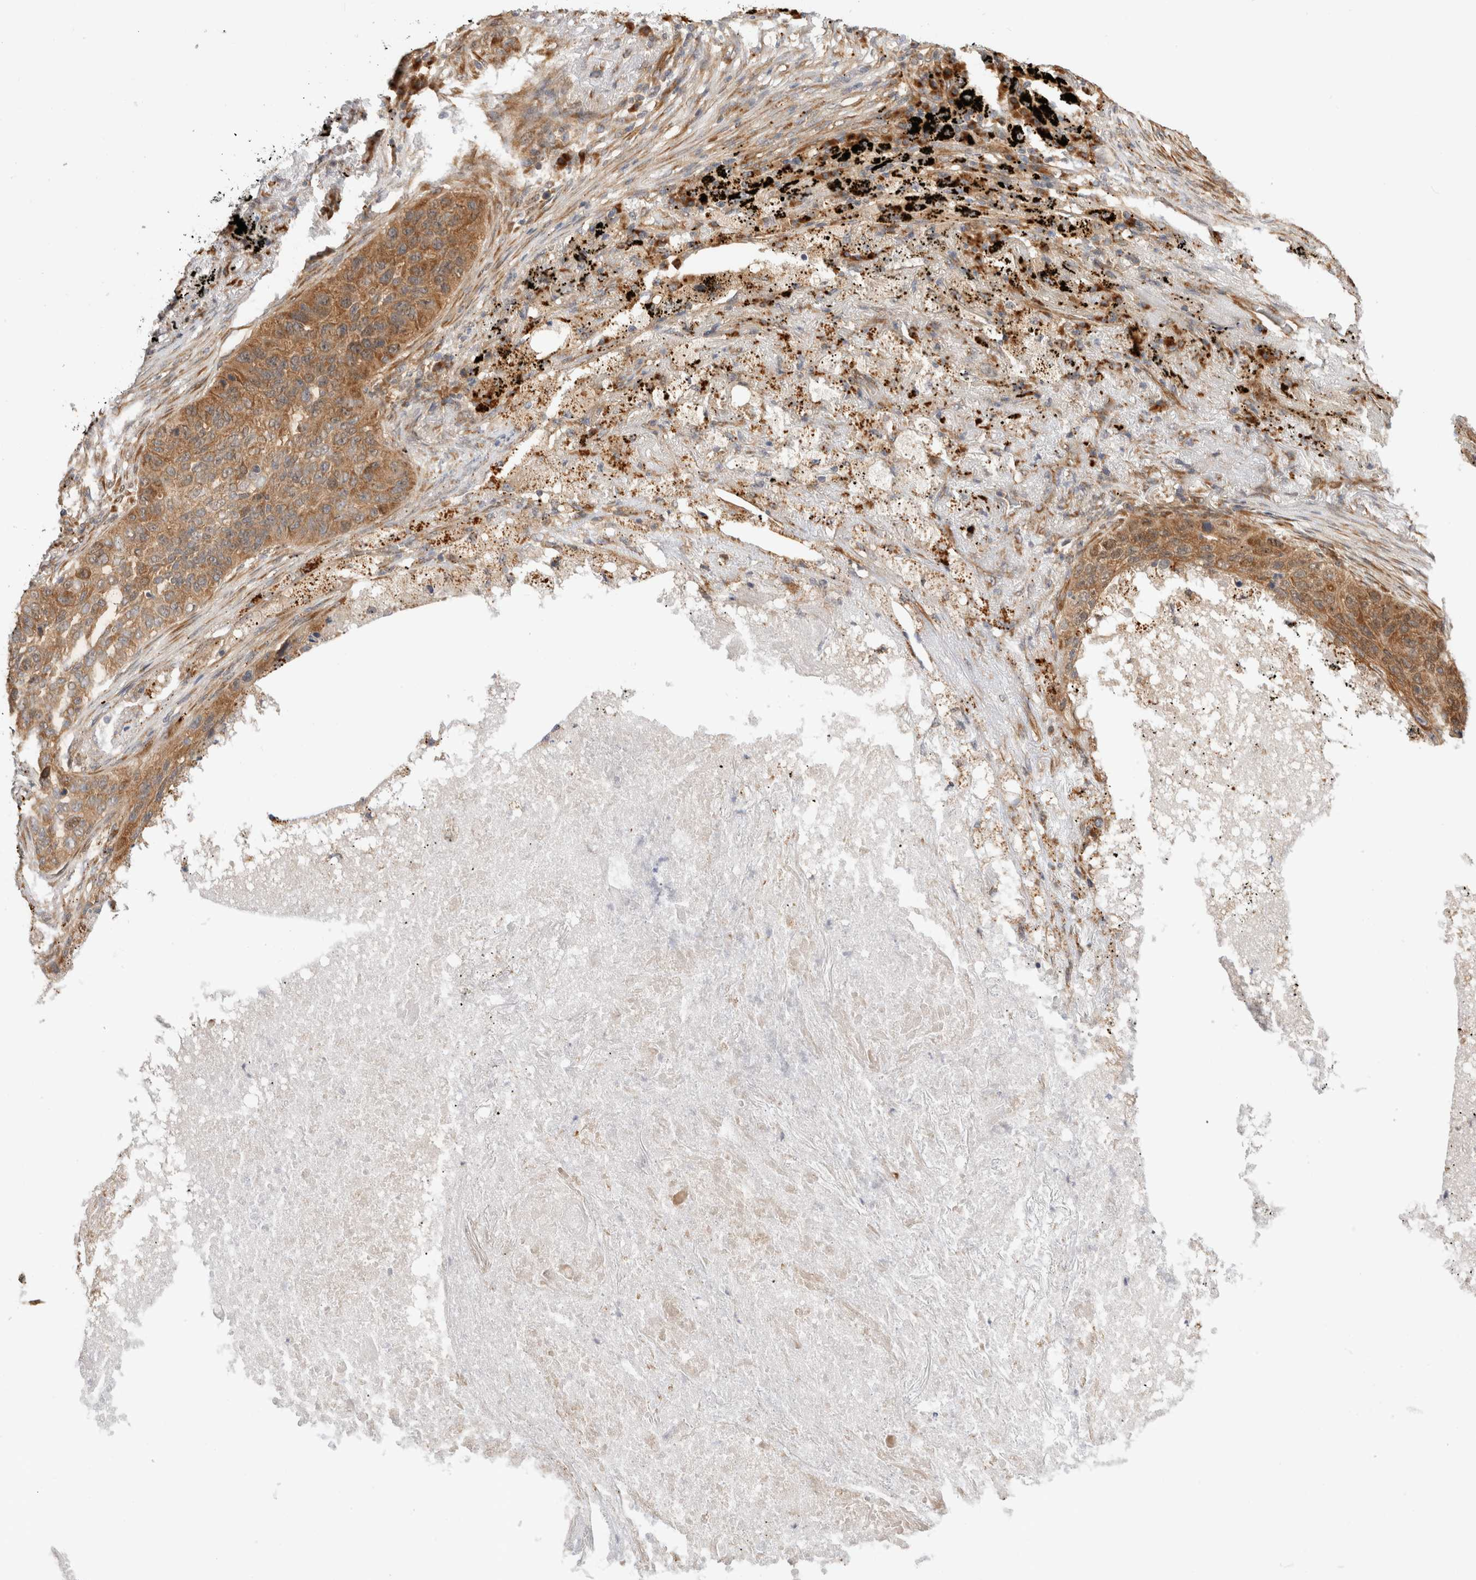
{"staining": {"intensity": "moderate", "quantity": ">75%", "location": "cytoplasmic/membranous"}, "tissue": "lung cancer", "cell_type": "Tumor cells", "image_type": "cancer", "snomed": [{"axis": "morphology", "description": "Squamous cell carcinoma, NOS"}, {"axis": "topography", "description": "Lung"}], "caption": "Lung cancer tissue shows moderate cytoplasmic/membranous positivity in about >75% of tumor cells, visualized by immunohistochemistry. The protein is stained brown, and the nuclei are stained in blue (DAB (3,3'-diaminobenzidine) IHC with brightfield microscopy, high magnification).", "gene": "ACTL9", "patient": {"sex": "female", "age": 63}}